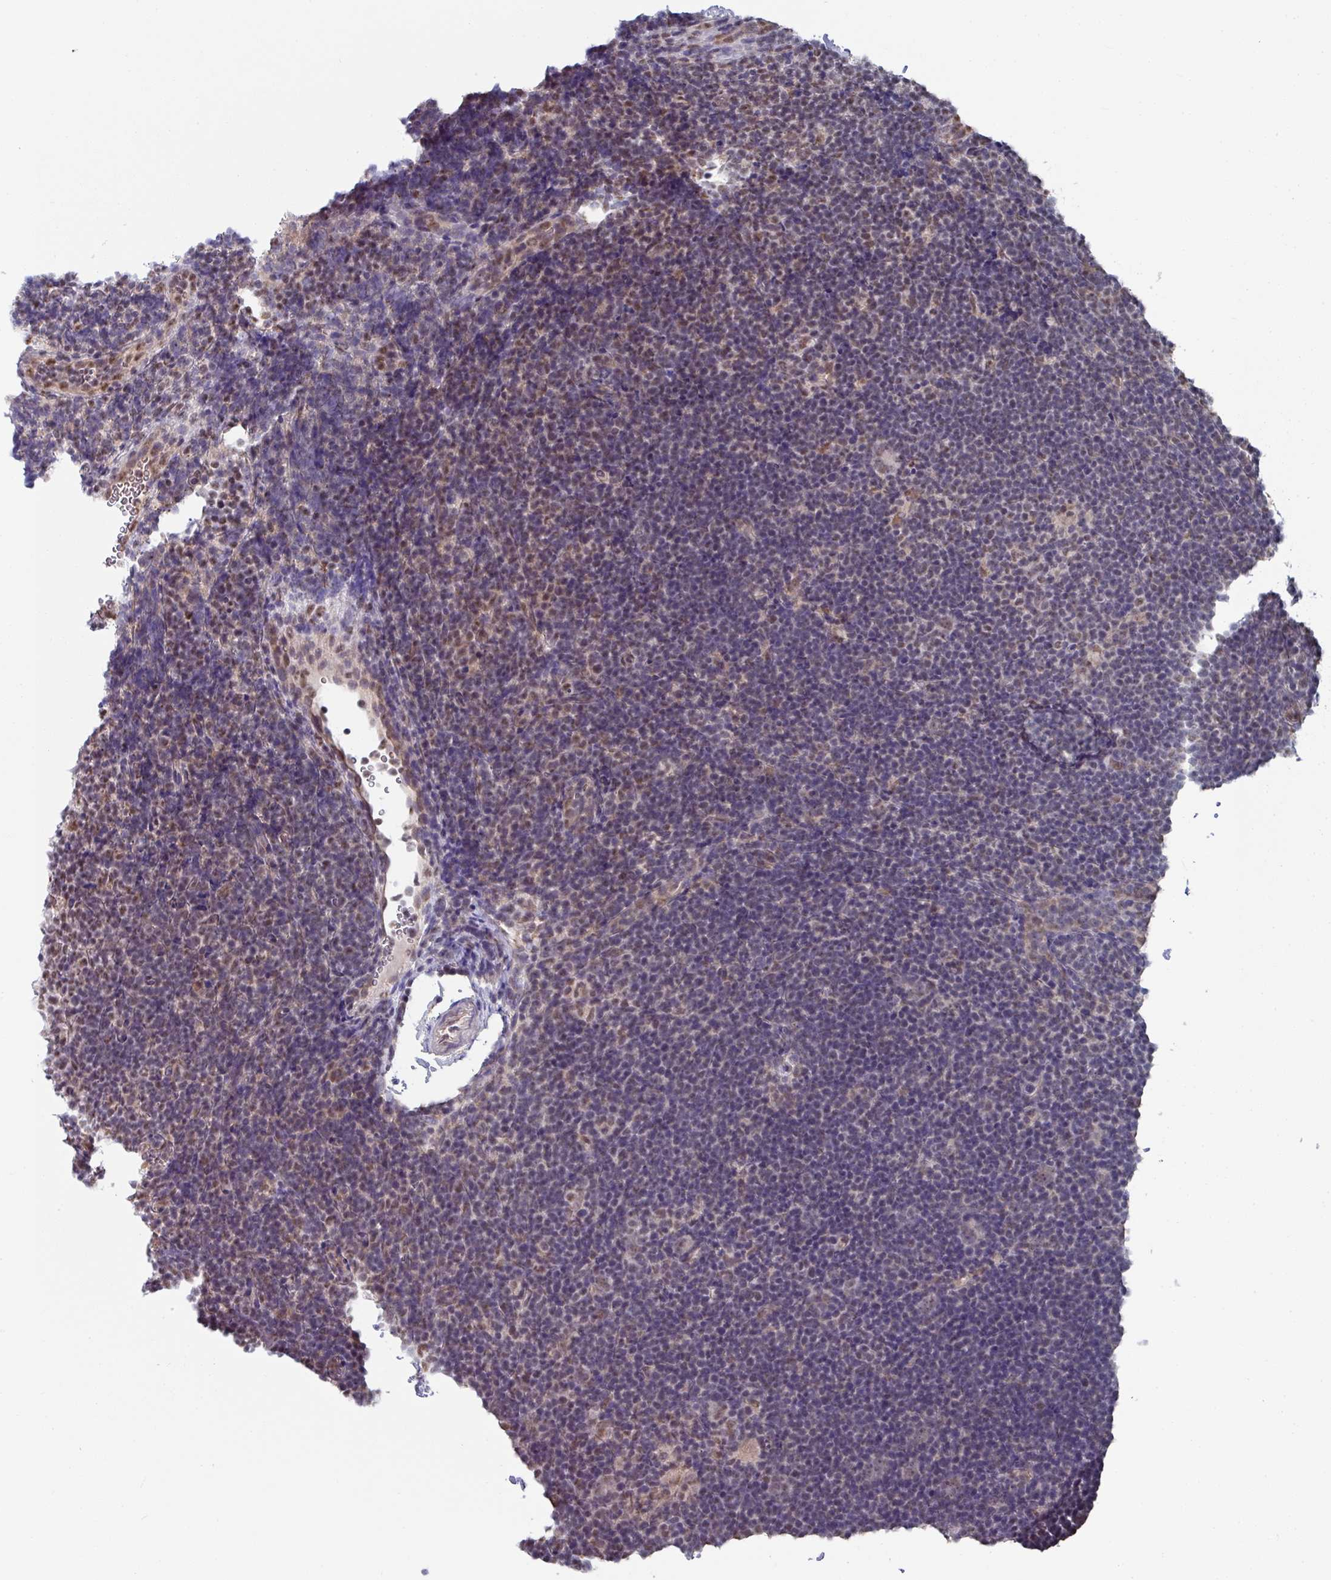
{"staining": {"intensity": "weak", "quantity": "25%-75%", "location": "nuclear"}, "tissue": "lymphoma", "cell_type": "Tumor cells", "image_type": "cancer", "snomed": [{"axis": "morphology", "description": "Hodgkin's disease, NOS"}, {"axis": "topography", "description": "Lymph node"}], "caption": "A brown stain highlights weak nuclear expression of a protein in lymphoma tumor cells.", "gene": "TMED5", "patient": {"sex": "female", "age": 57}}